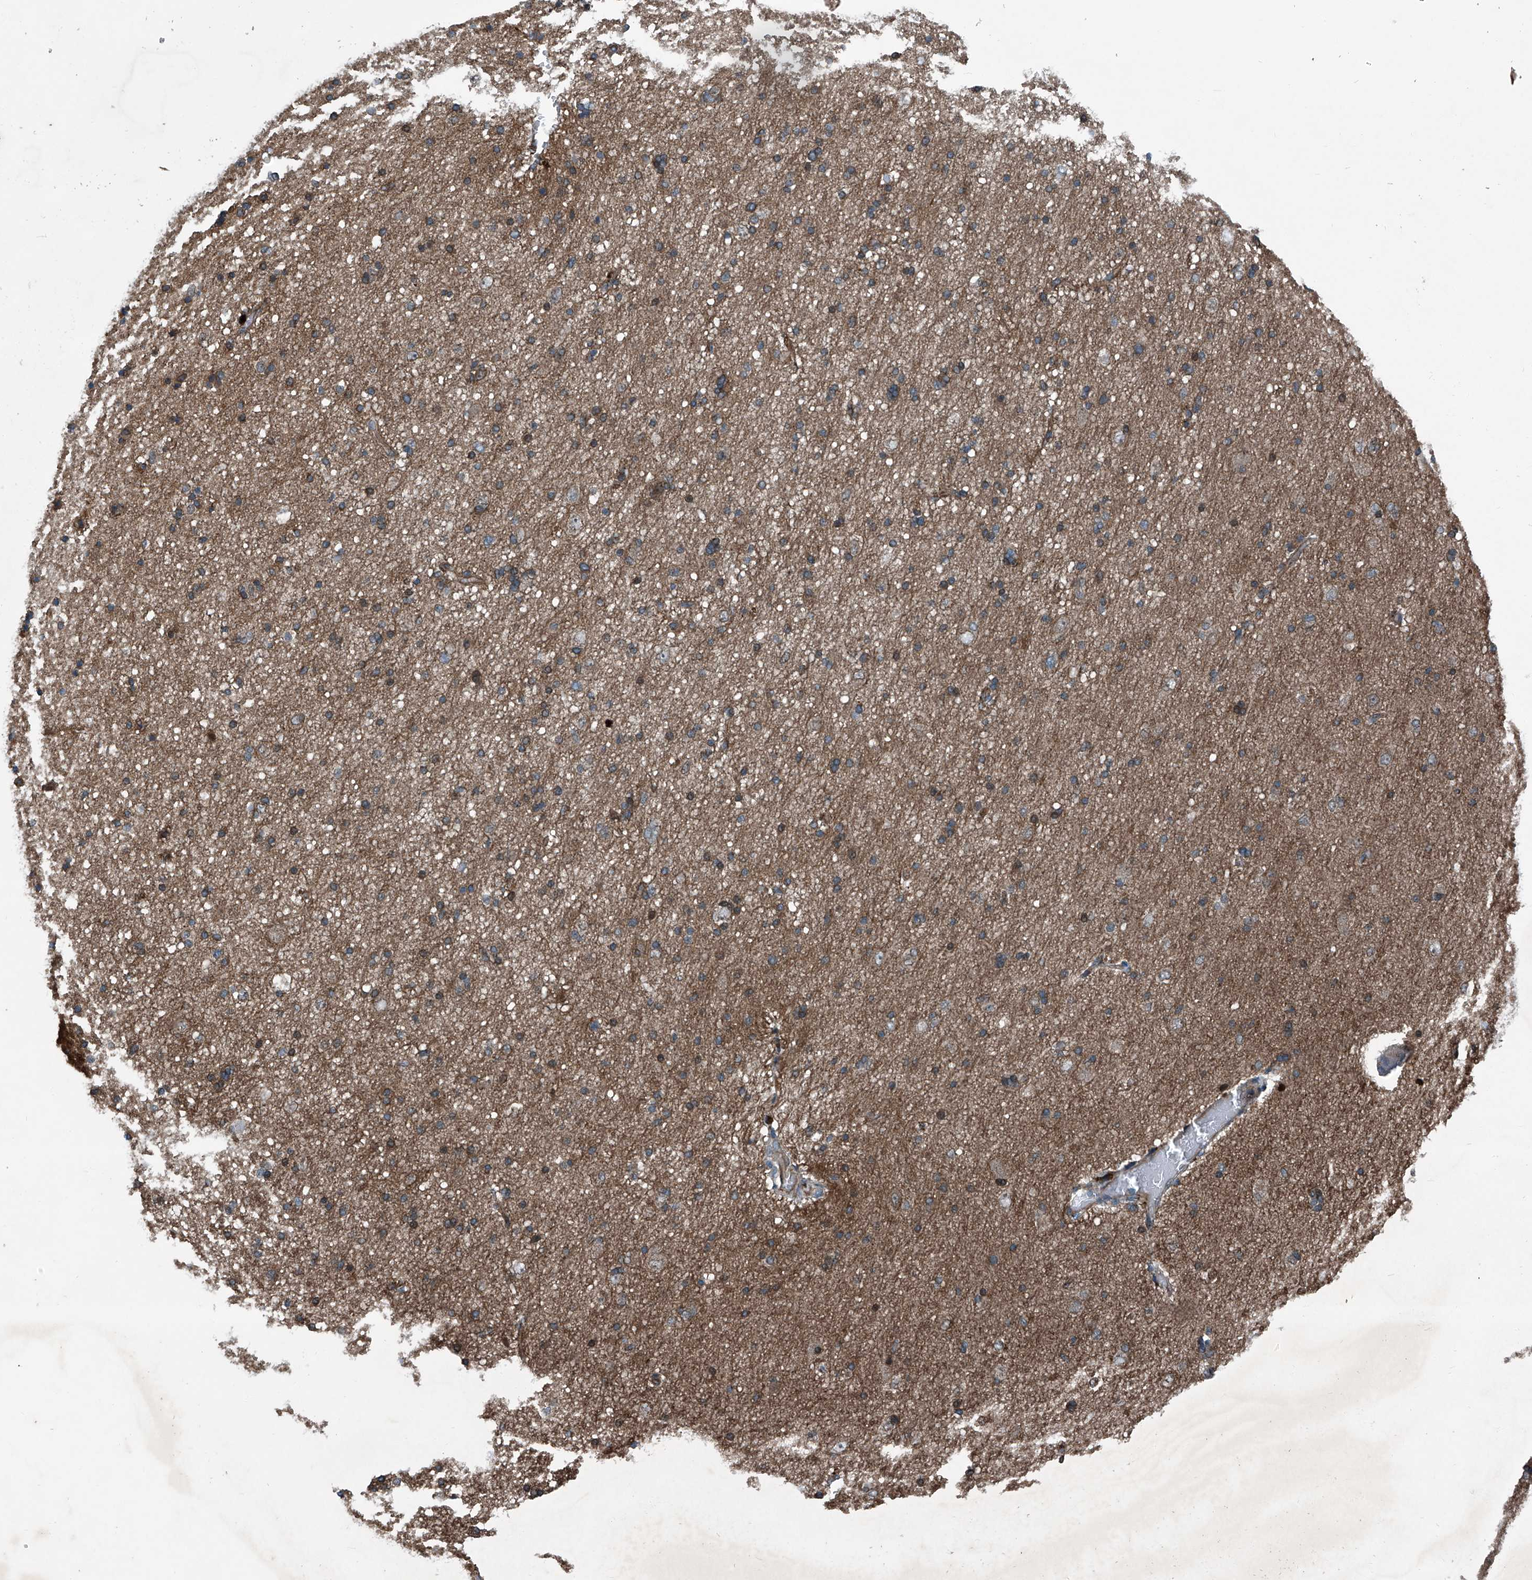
{"staining": {"intensity": "moderate", "quantity": ">75%", "location": "cytoplasmic/membranous,nuclear"}, "tissue": "cerebral cortex", "cell_type": "Endothelial cells", "image_type": "normal", "snomed": [{"axis": "morphology", "description": "Normal tissue, NOS"}, {"axis": "topography", "description": "Cerebral cortex"}], "caption": "A micrograph of cerebral cortex stained for a protein displays moderate cytoplasmic/membranous,nuclear brown staining in endothelial cells. The staining was performed using DAB (3,3'-diaminobenzidine), with brown indicating positive protein expression. Nuclei are stained blue with hematoxylin.", "gene": "SENP2", "patient": {"sex": "male", "age": 34}}